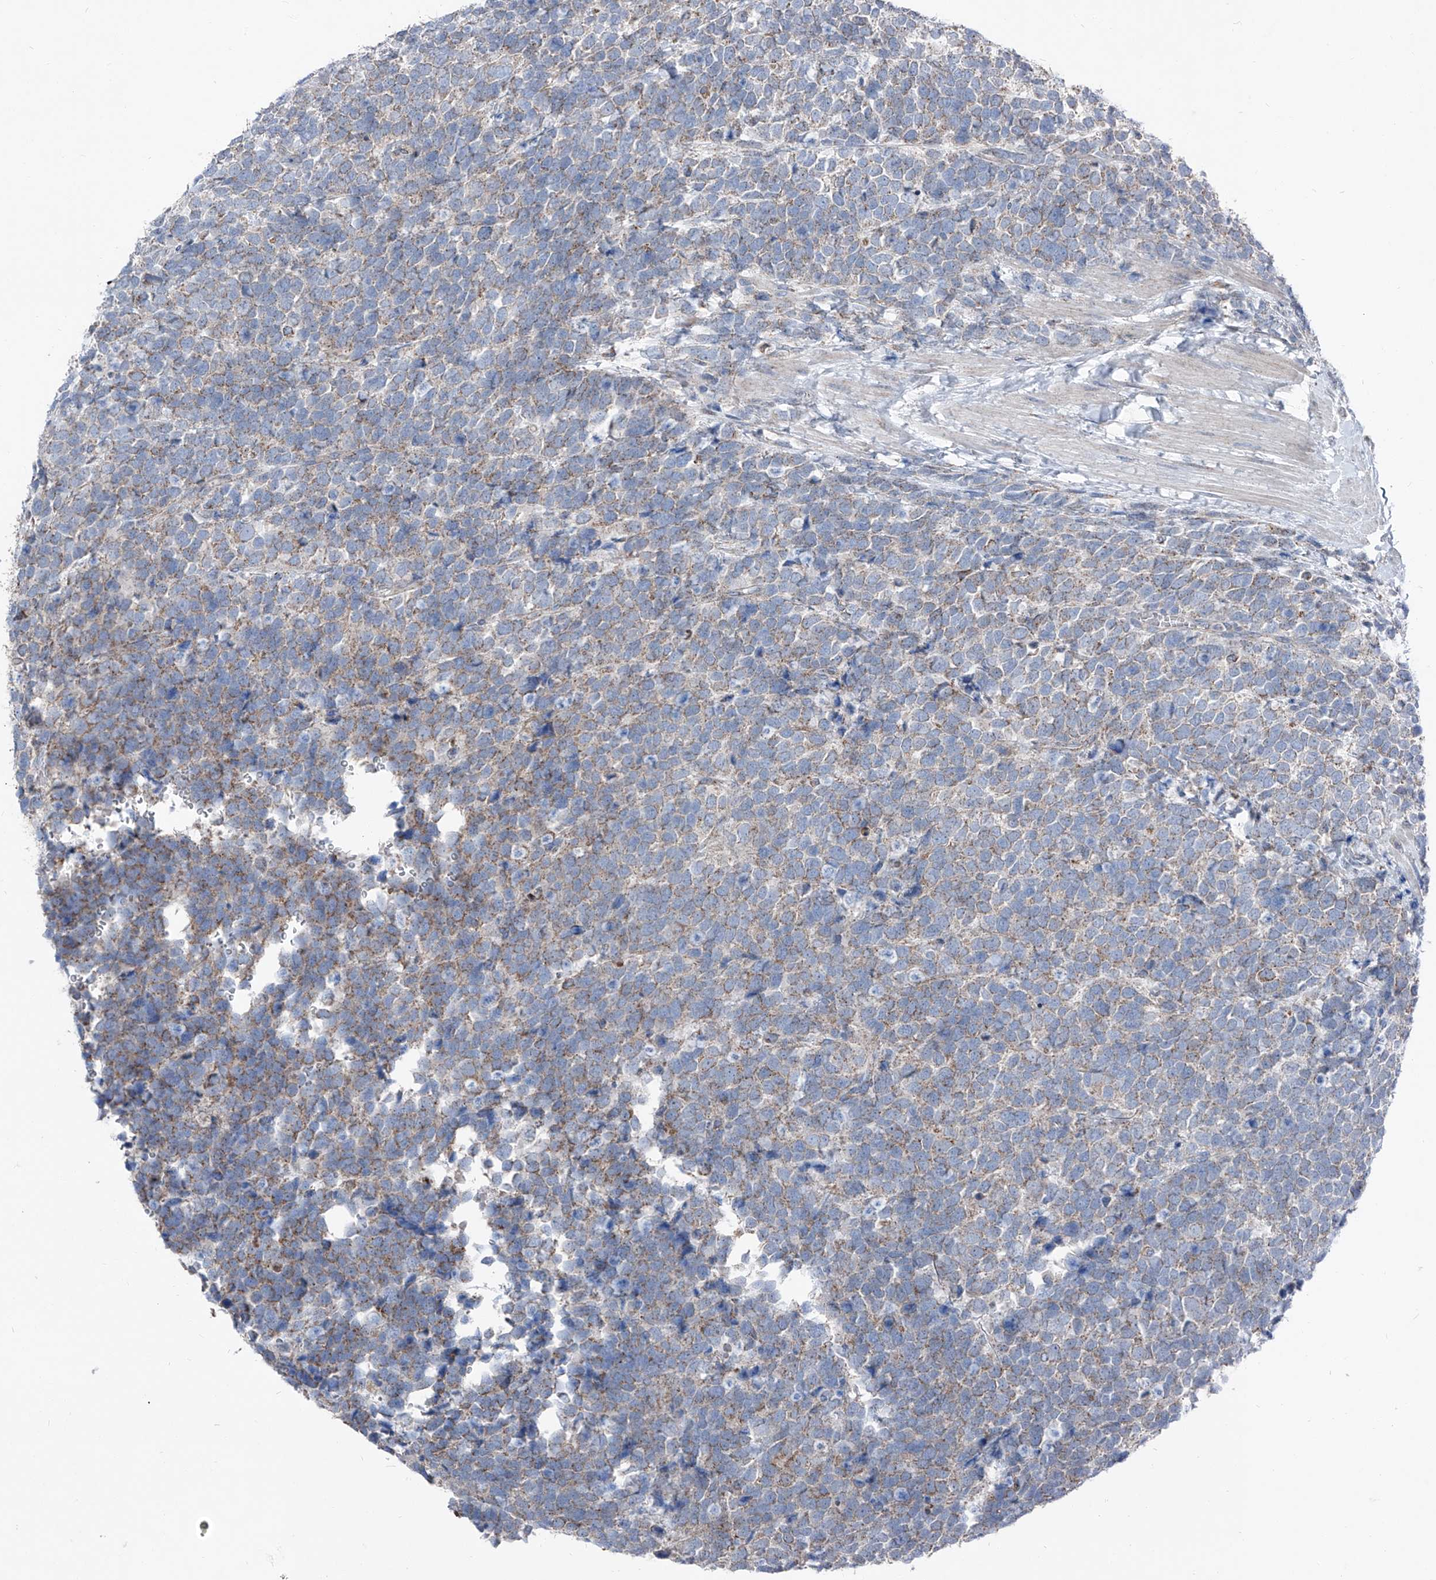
{"staining": {"intensity": "weak", "quantity": "25%-75%", "location": "cytoplasmic/membranous"}, "tissue": "urothelial cancer", "cell_type": "Tumor cells", "image_type": "cancer", "snomed": [{"axis": "morphology", "description": "Urothelial carcinoma, High grade"}, {"axis": "topography", "description": "Urinary bladder"}], "caption": "This photomicrograph reveals IHC staining of human urothelial carcinoma (high-grade), with low weak cytoplasmic/membranous staining in about 25%-75% of tumor cells.", "gene": "AGPS", "patient": {"sex": "female", "age": 82}}